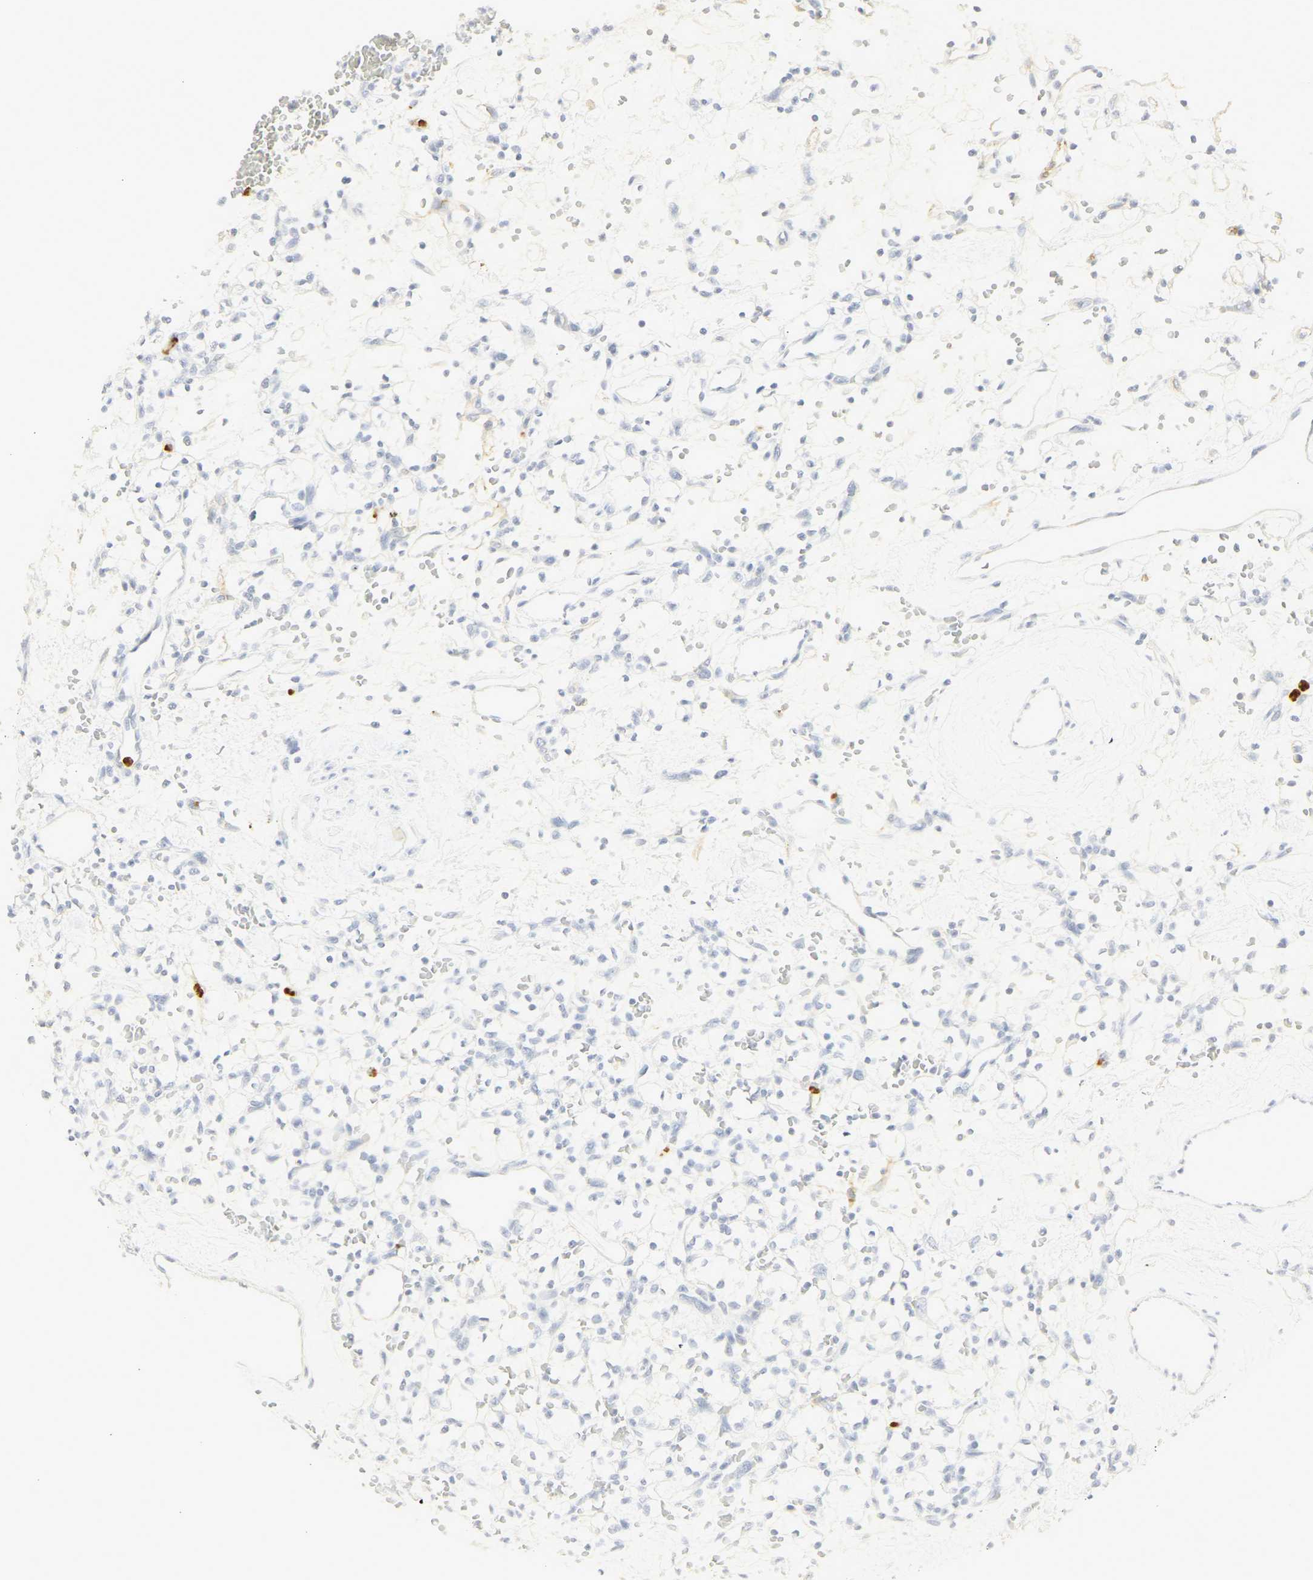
{"staining": {"intensity": "negative", "quantity": "none", "location": "none"}, "tissue": "renal cancer", "cell_type": "Tumor cells", "image_type": "cancer", "snomed": [{"axis": "morphology", "description": "Adenocarcinoma, NOS"}, {"axis": "topography", "description": "Kidney"}], "caption": "Photomicrograph shows no significant protein expression in tumor cells of adenocarcinoma (renal).", "gene": "CEACAM5", "patient": {"sex": "female", "age": 60}}